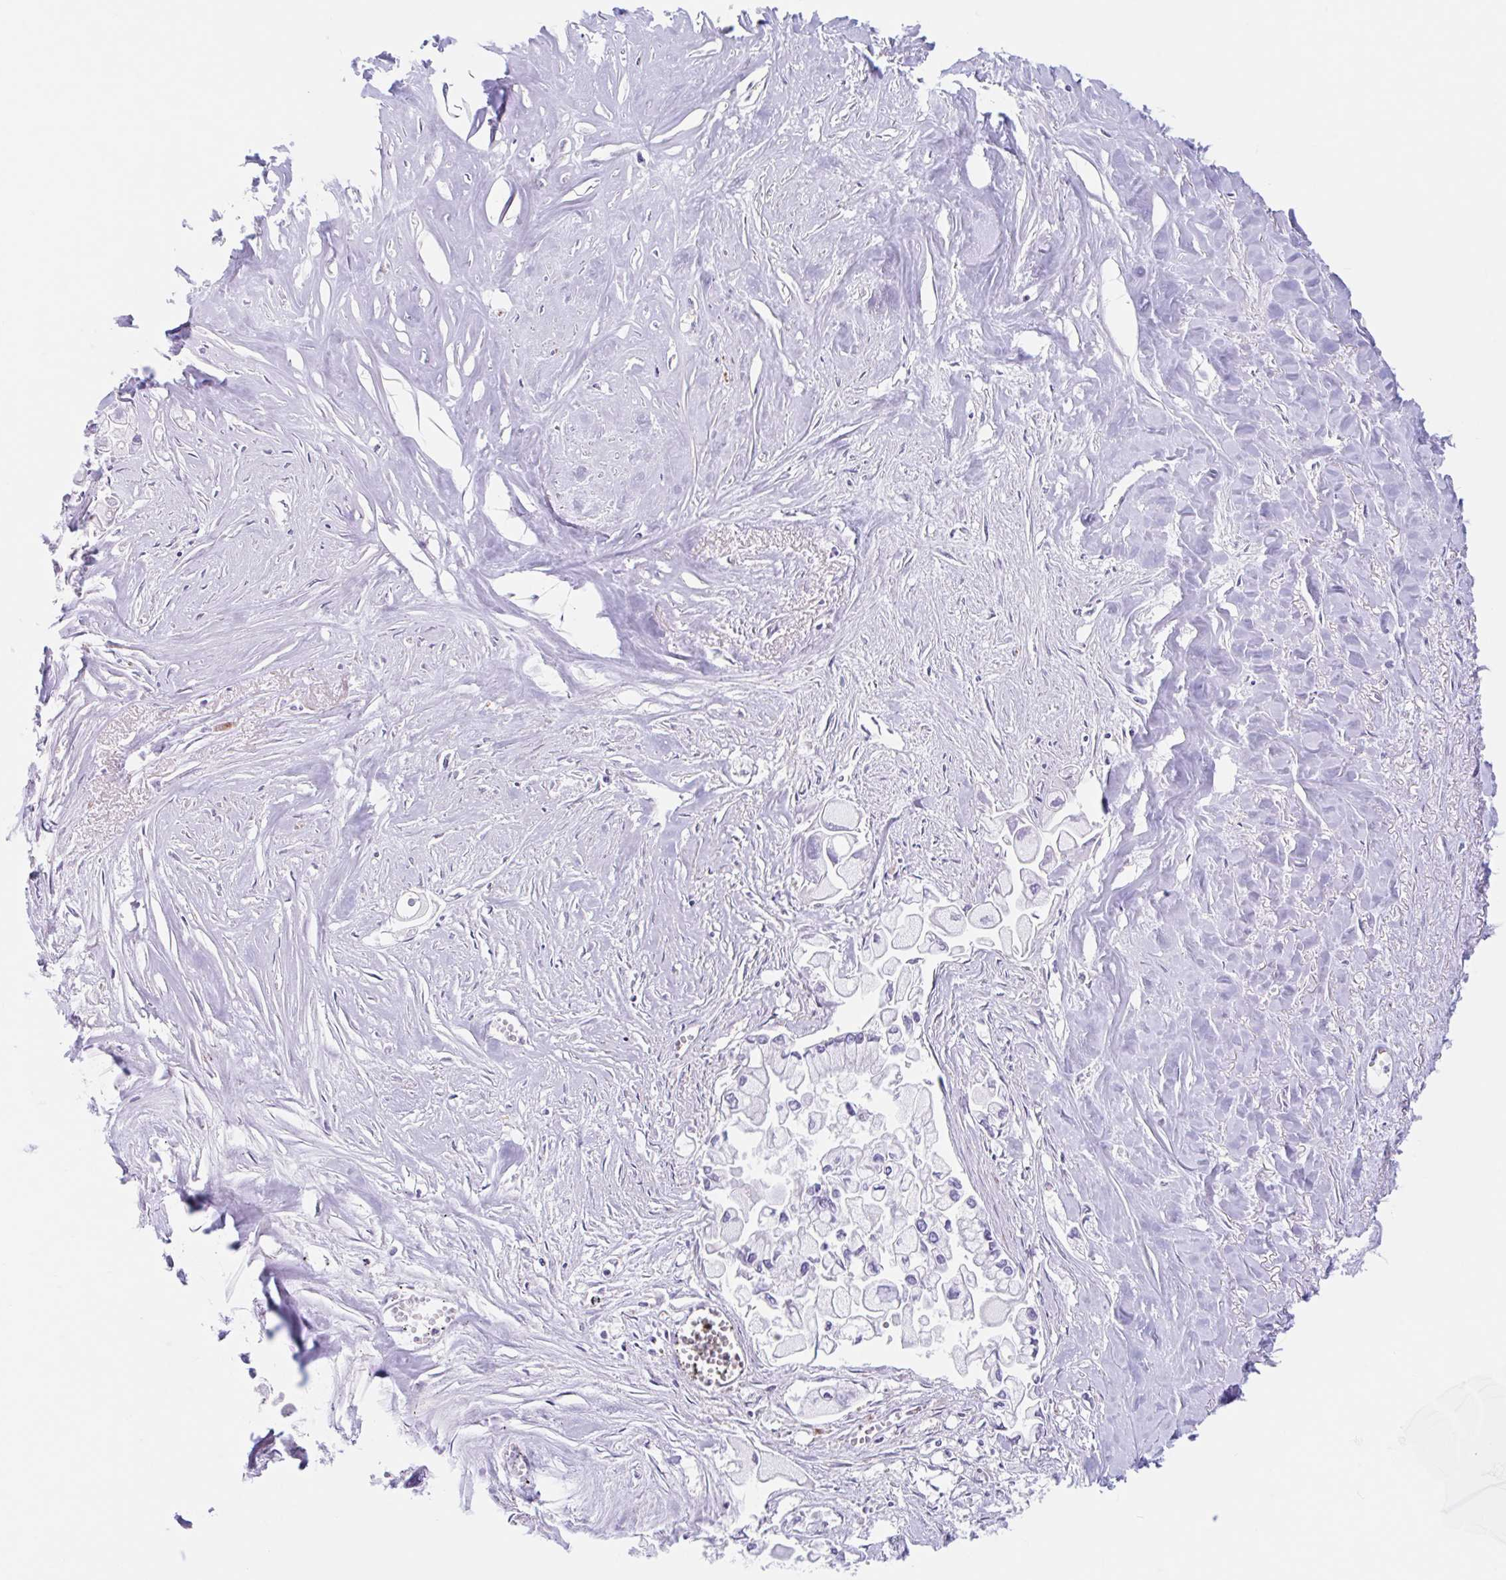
{"staining": {"intensity": "negative", "quantity": "none", "location": "none"}, "tissue": "pancreatic cancer", "cell_type": "Tumor cells", "image_type": "cancer", "snomed": [{"axis": "morphology", "description": "Adenocarcinoma, NOS"}, {"axis": "topography", "description": "Pancreas"}], "caption": "Tumor cells show no significant staining in pancreatic cancer.", "gene": "TMEM86A", "patient": {"sex": "female", "age": 79}}